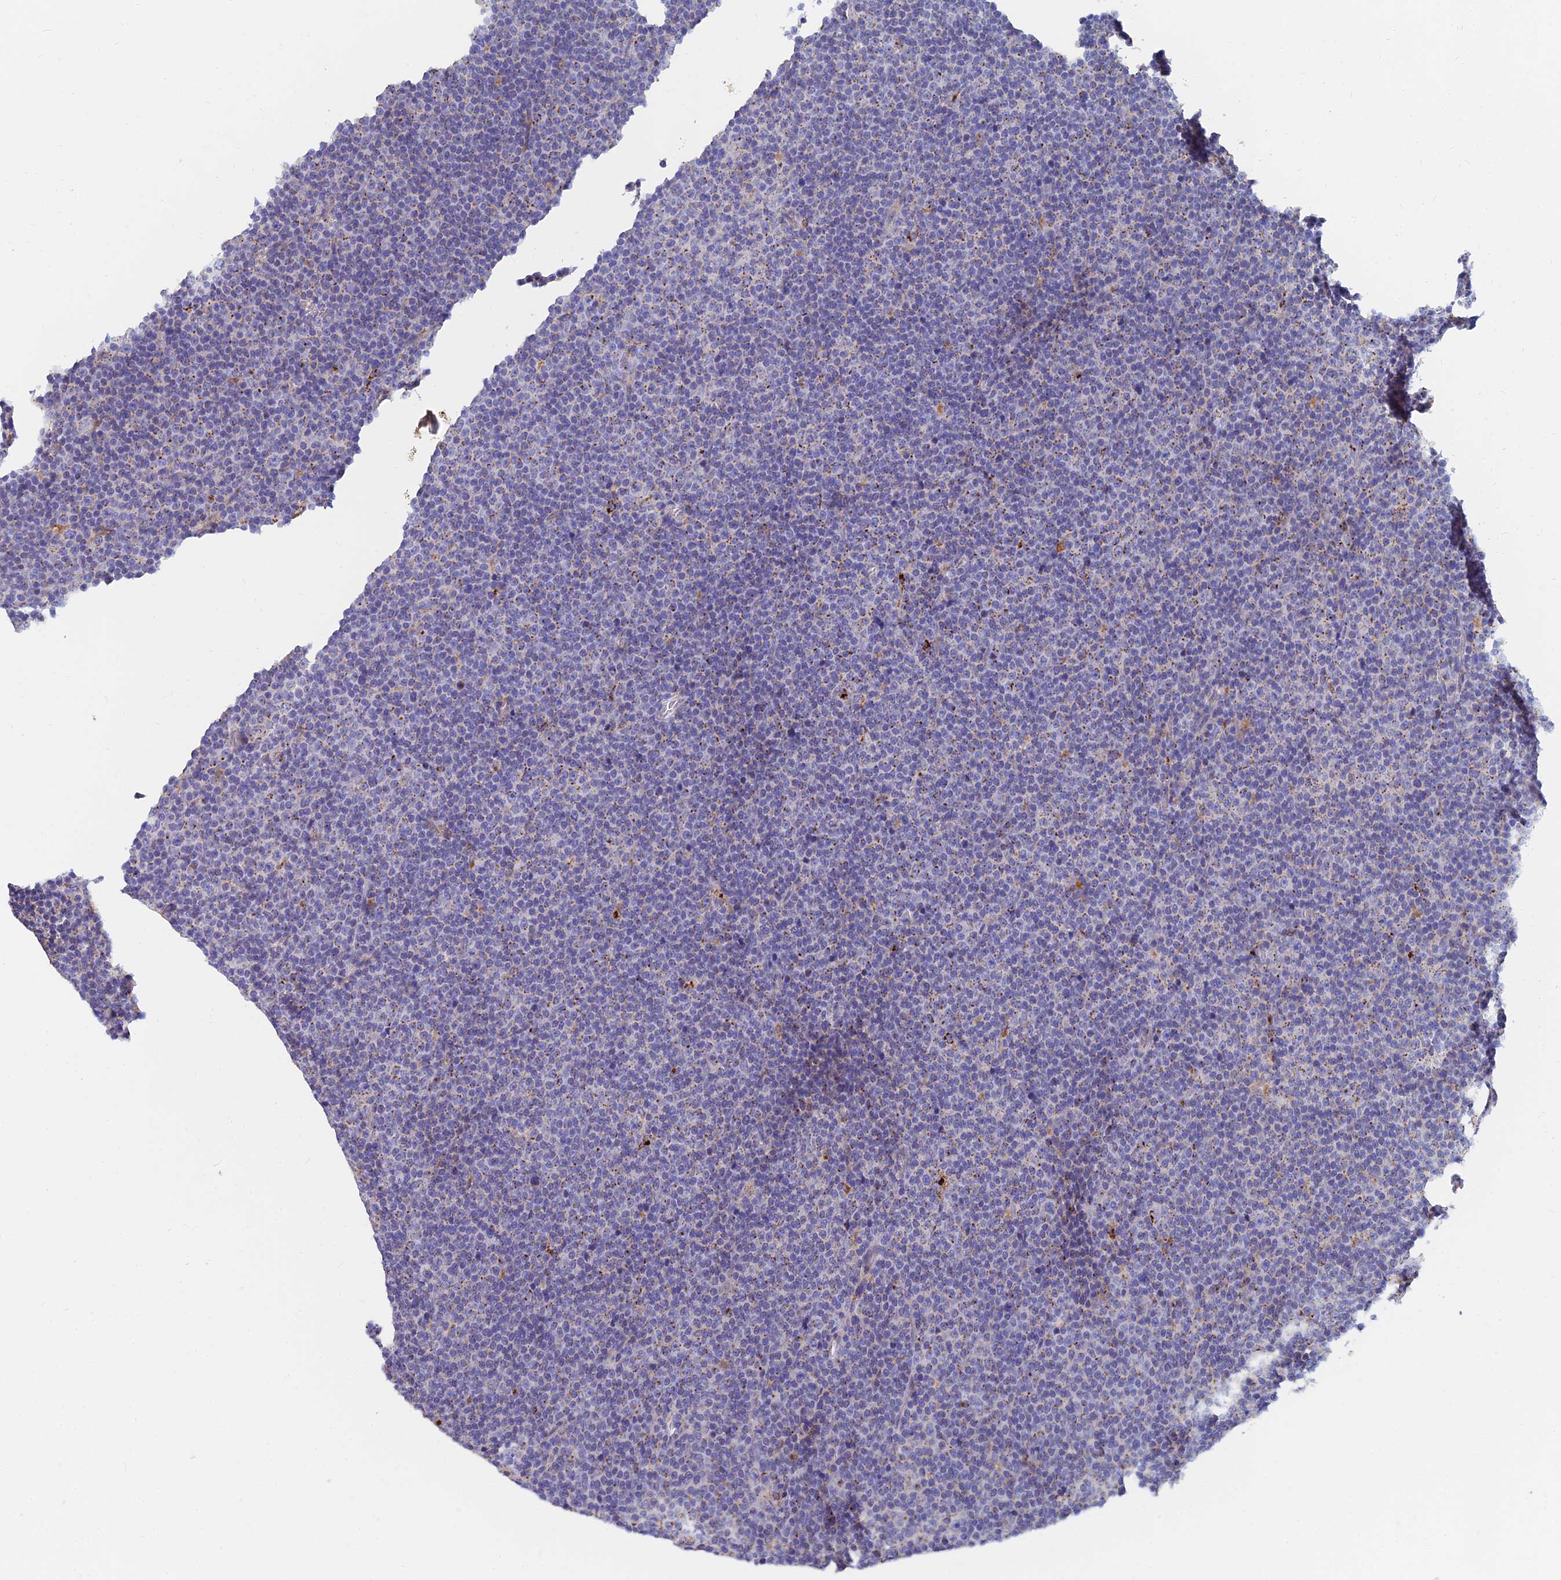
{"staining": {"intensity": "moderate", "quantity": "<25%", "location": "cytoplasmic/membranous"}, "tissue": "lymphoma", "cell_type": "Tumor cells", "image_type": "cancer", "snomed": [{"axis": "morphology", "description": "Malignant lymphoma, non-Hodgkin's type, Low grade"}, {"axis": "topography", "description": "Lymph node"}], "caption": "Human low-grade malignant lymphoma, non-Hodgkin's type stained for a protein (brown) exhibits moderate cytoplasmic/membranous positive positivity in approximately <25% of tumor cells.", "gene": "SPNS1", "patient": {"sex": "female", "age": 67}}